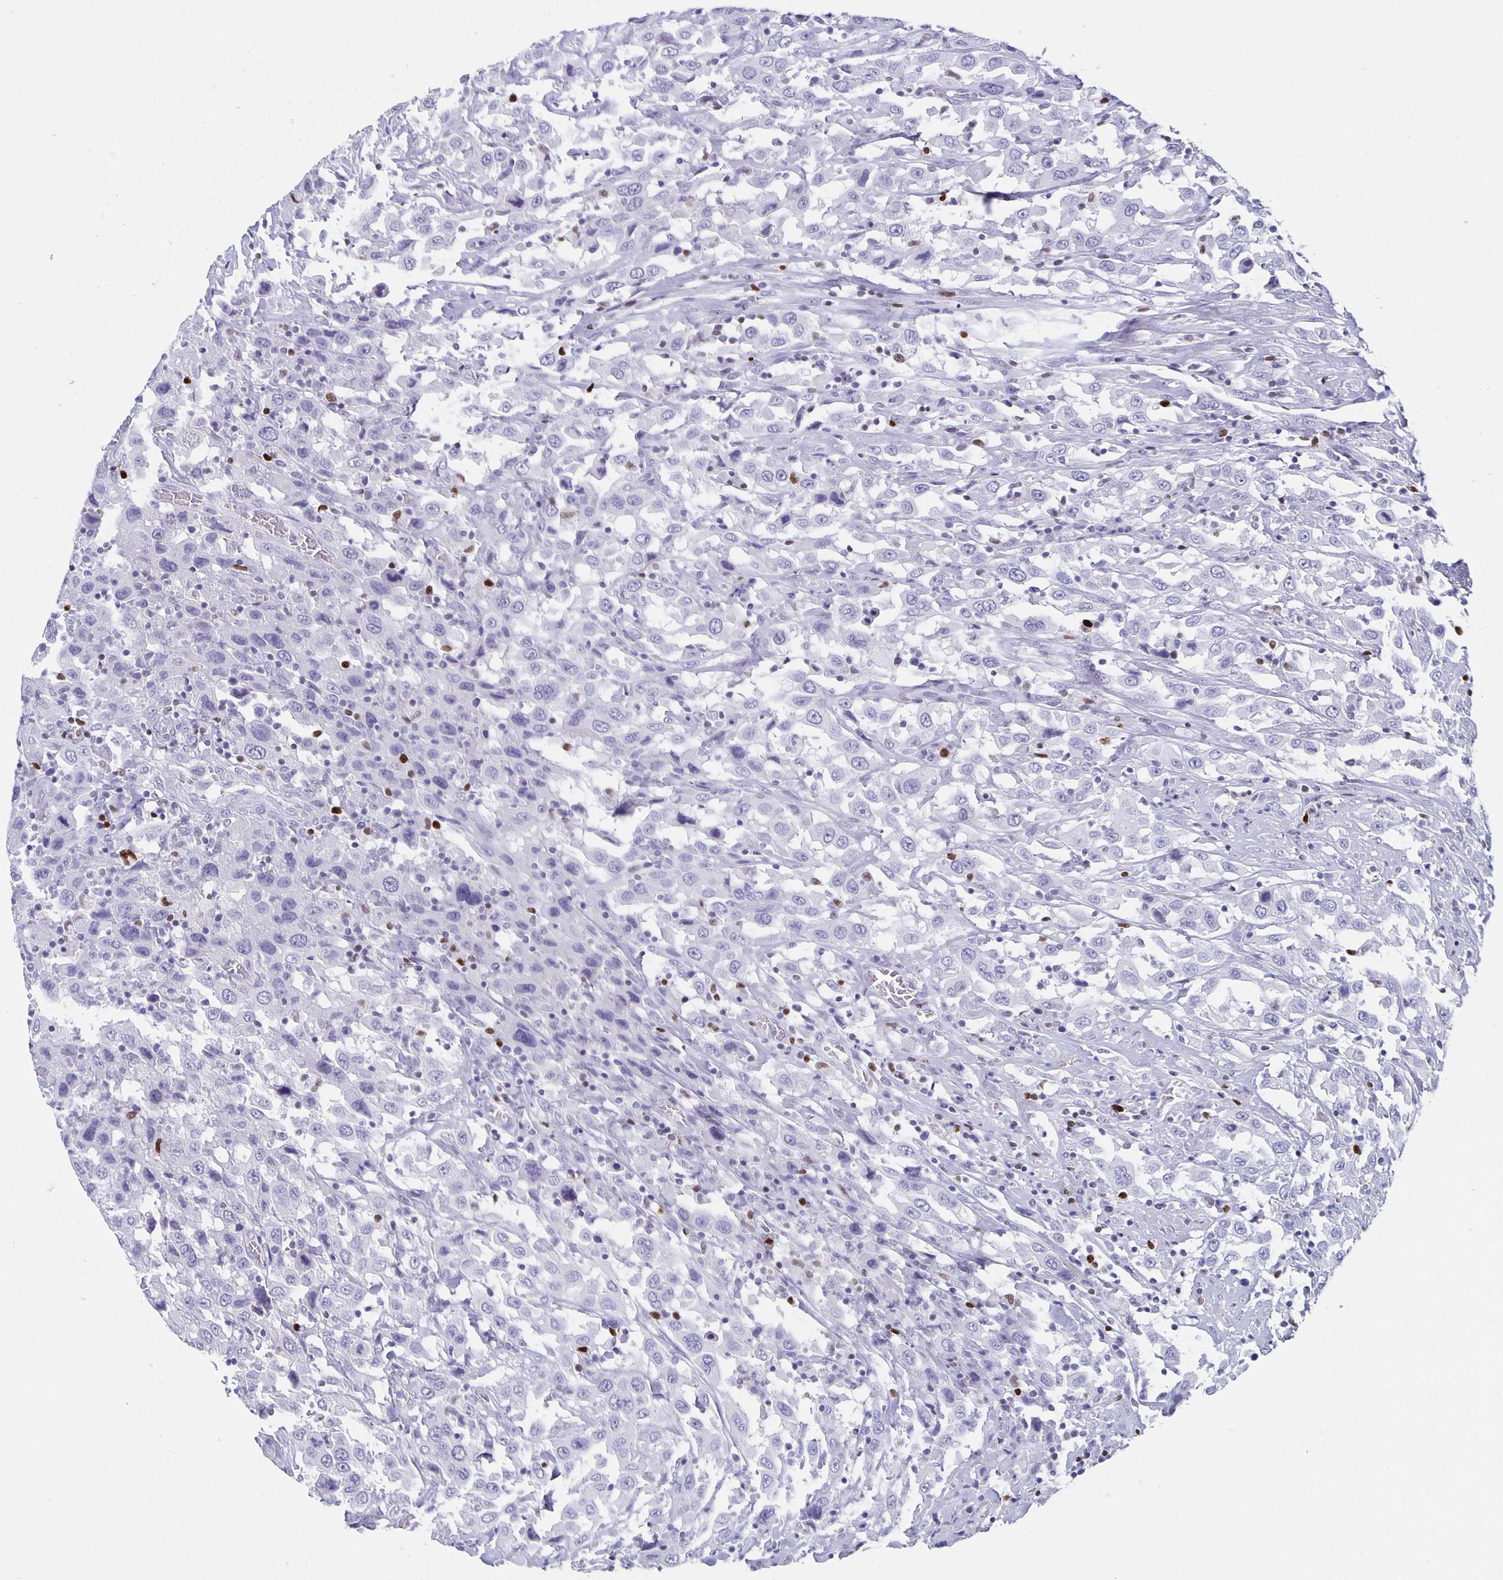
{"staining": {"intensity": "negative", "quantity": "none", "location": "none"}, "tissue": "urothelial cancer", "cell_type": "Tumor cells", "image_type": "cancer", "snomed": [{"axis": "morphology", "description": "Urothelial carcinoma, High grade"}, {"axis": "topography", "description": "Urinary bladder"}], "caption": "Tumor cells are negative for brown protein staining in urothelial carcinoma (high-grade).", "gene": "SATB2", "patient": {"sex": "male", "age": 61}}